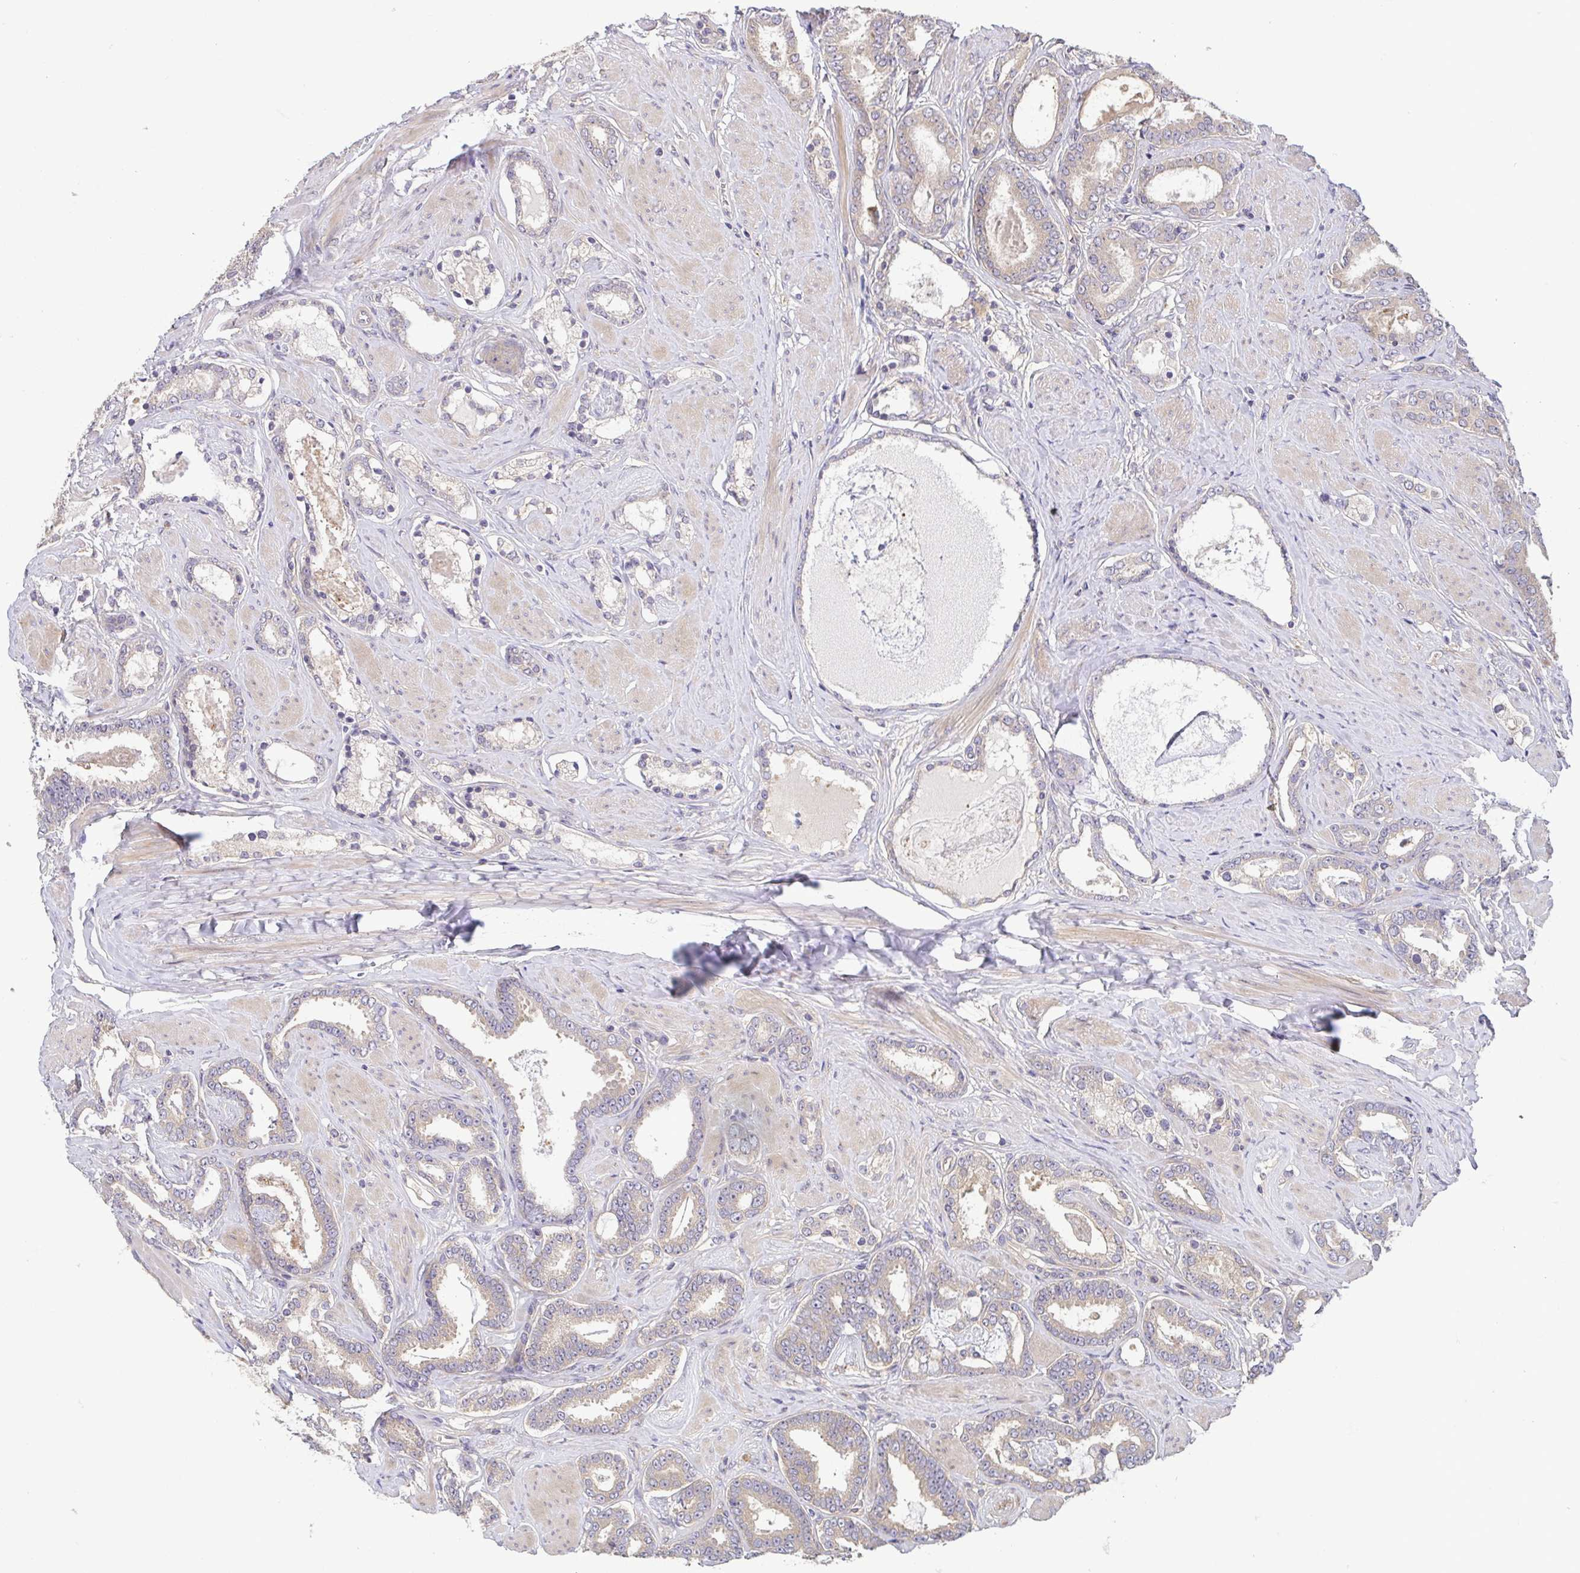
{"staining": {"intensity": "moderate", "quantity": "25%-75%", "location": "cytoplasmic/membranous"}, "tissue": "prostate cancer", "cell_type": "Tumor cells", "image_type": "cancer", "snomed": [{"axis": "morphology", "description": "Adenocarcinoma, High grade"}, {"axis": "topography", "description": "Prostate"}], "caption": "Tumor cells display moderate cytoplasmic/membranous staining in about 25%-75% of cells in prostate cancer (high-grade adenocarcinoma). (IHC, brightfield microscopy, high magnification).", "gene": "LMF2", "patient": {"sex": "male", "age": 63}}